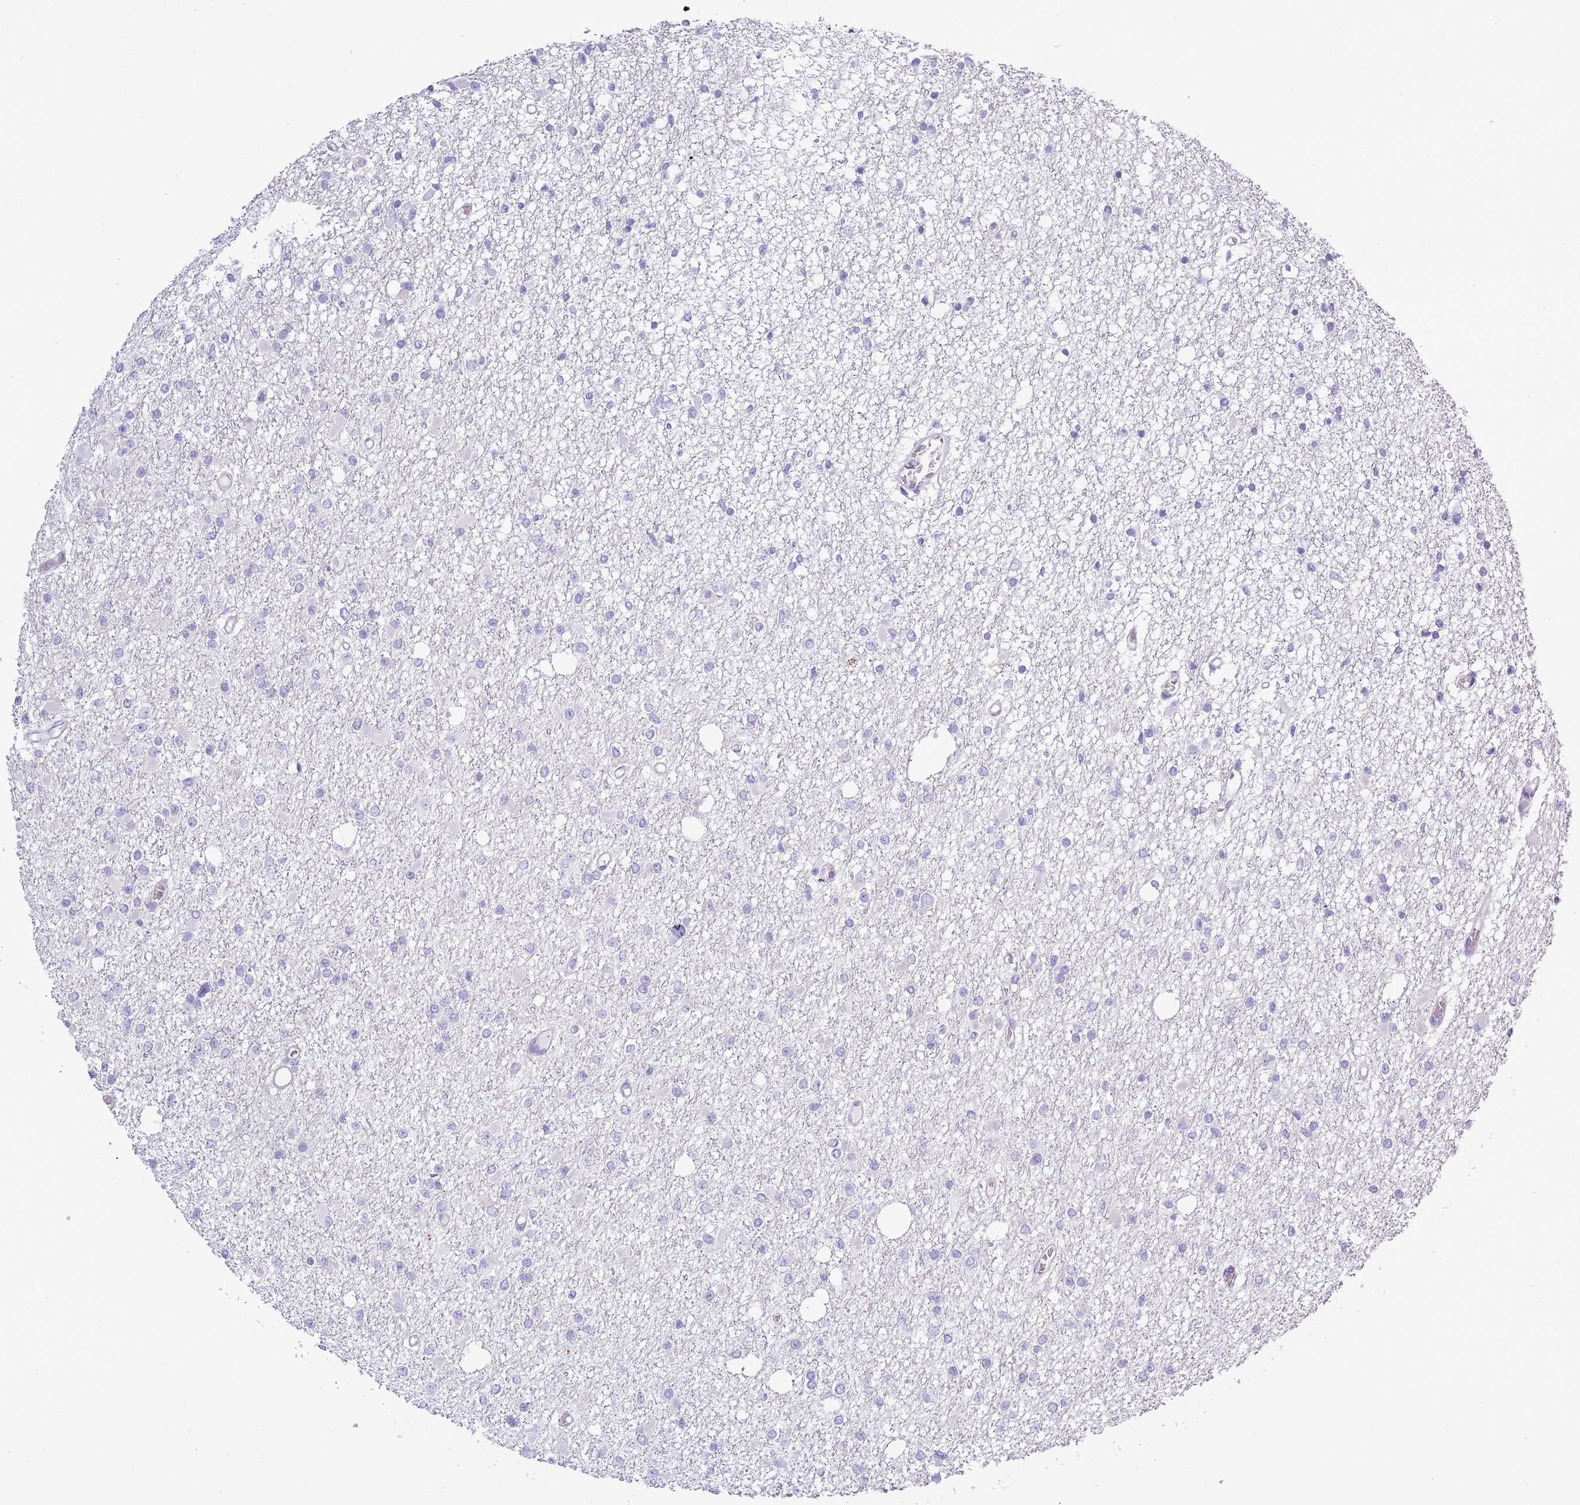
{"staining": {"intensity": "negative", "quantity": "none", "location": "none"}, "tissue": "glioma", "cell_type": "Tumor cells", "image_type": "cancer", "snomed": [{"axis": "morphology", "description": "Glioma, malignant, Low grade"}, {"axis": "topography", "description": "Brain"}], "caption": "The IHC photomicrograph has no significant staining in tumor cells of malignant glioma (low-grade) tissue. The staining is performed using DAB brown chromogen with nuclei counter-stained in using hematoxylin.", "gene": "MOCOS", "patient": {"sex": "female", "age": 22}}